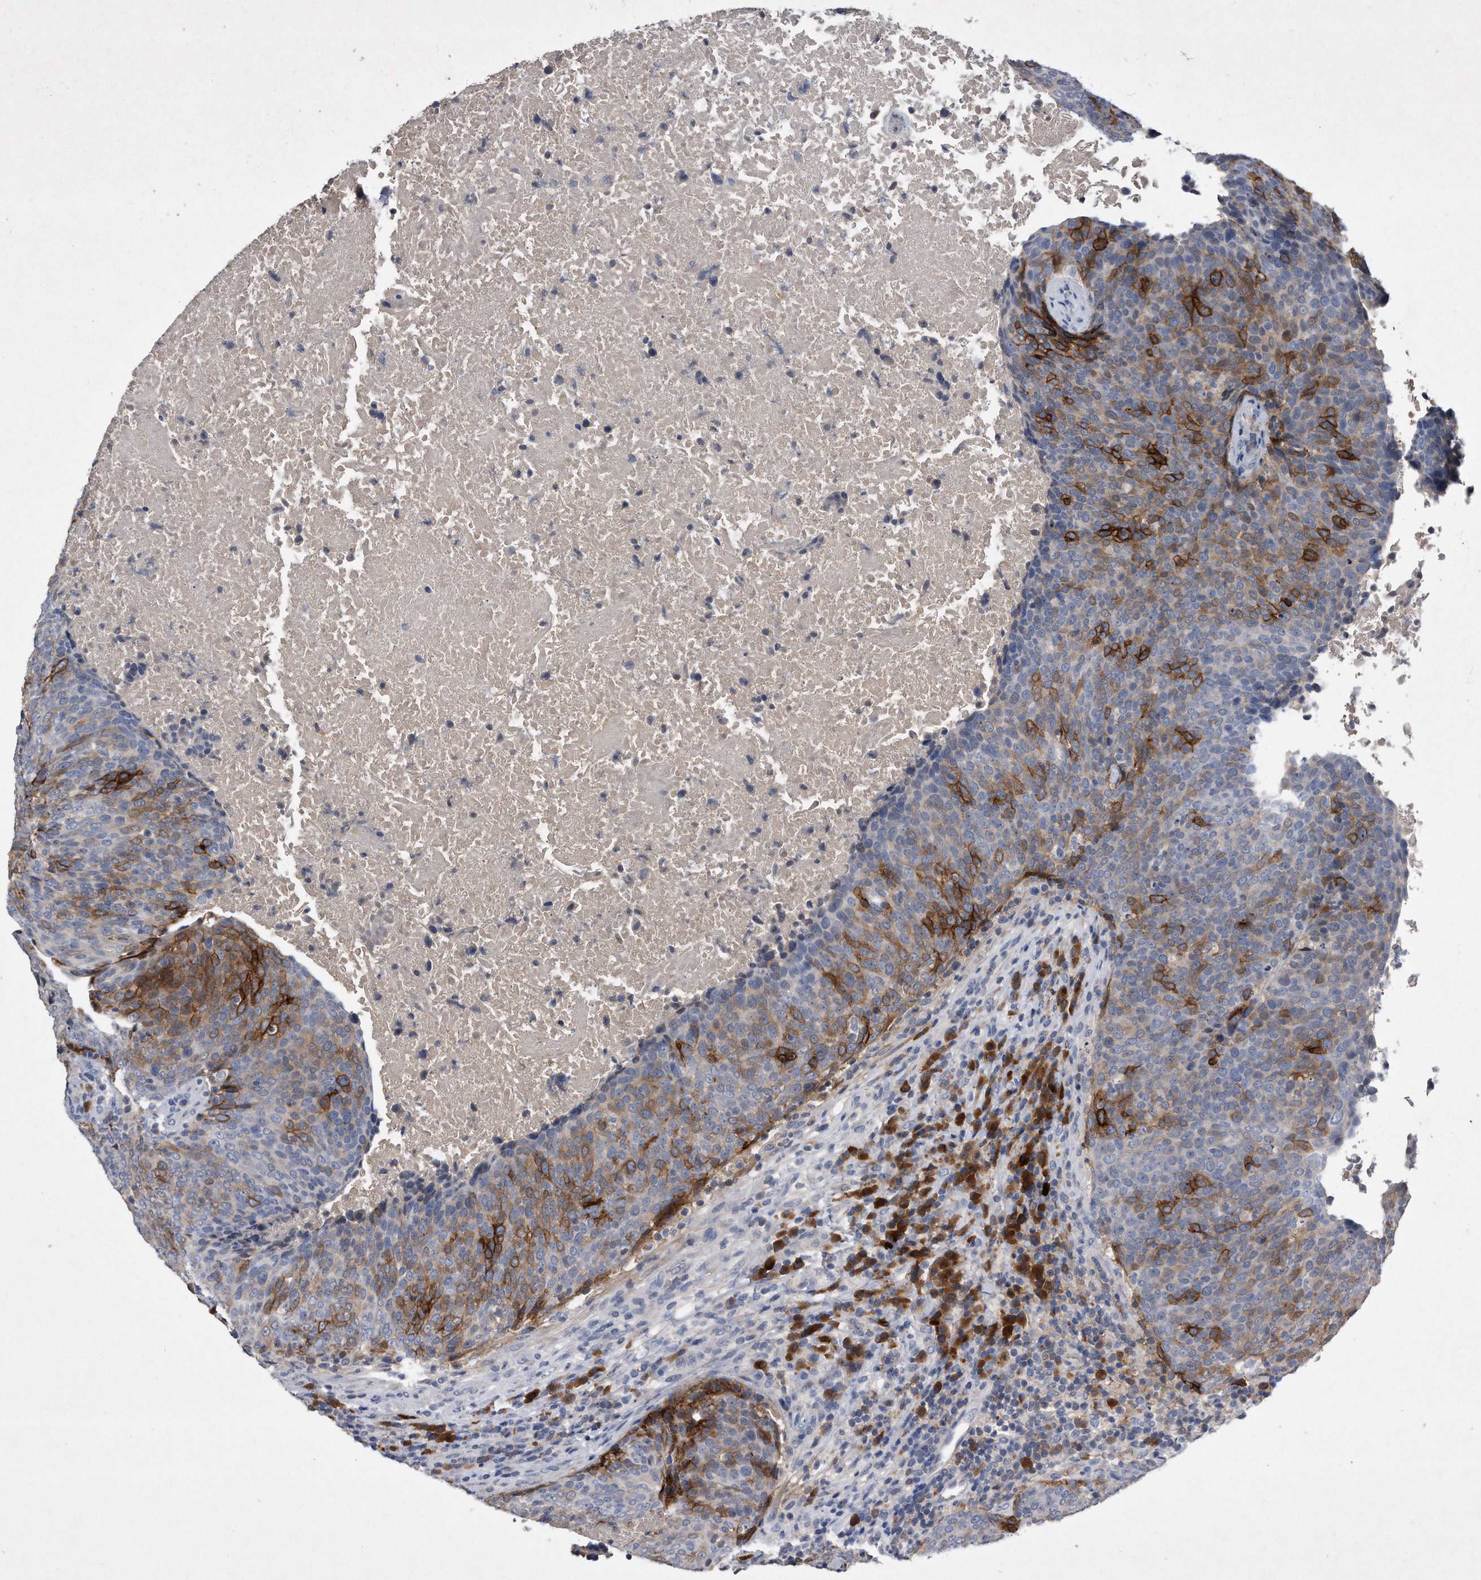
{"staining": {"intensity": "moderate", "quantity": "25%-75%", "location": "cytoplasmic/membranous"}, "tissue": "head and neck cancer", "cell_type": "Tumor cells", "image_type": "cancer", "snomed": [{"axis": "morphology", "description": "Squamous cell carcinoma, NOS"}, {"axis": "morphology", "description": "Squamous cell carcinoma, metastatic, NOS"}, {"axis": "topography", "description": "Lymph node"}, {"axis": "topography", "description": "Head-Neck"}], "caption": "Human head and neck cancer stained for a protein (brown) displays moderate cytoplasmic/membranous positive expression in approximately 25%-75% of tumor cells.", "gene": "ASNS", "patient": {"sex": "male", "age": 62}}